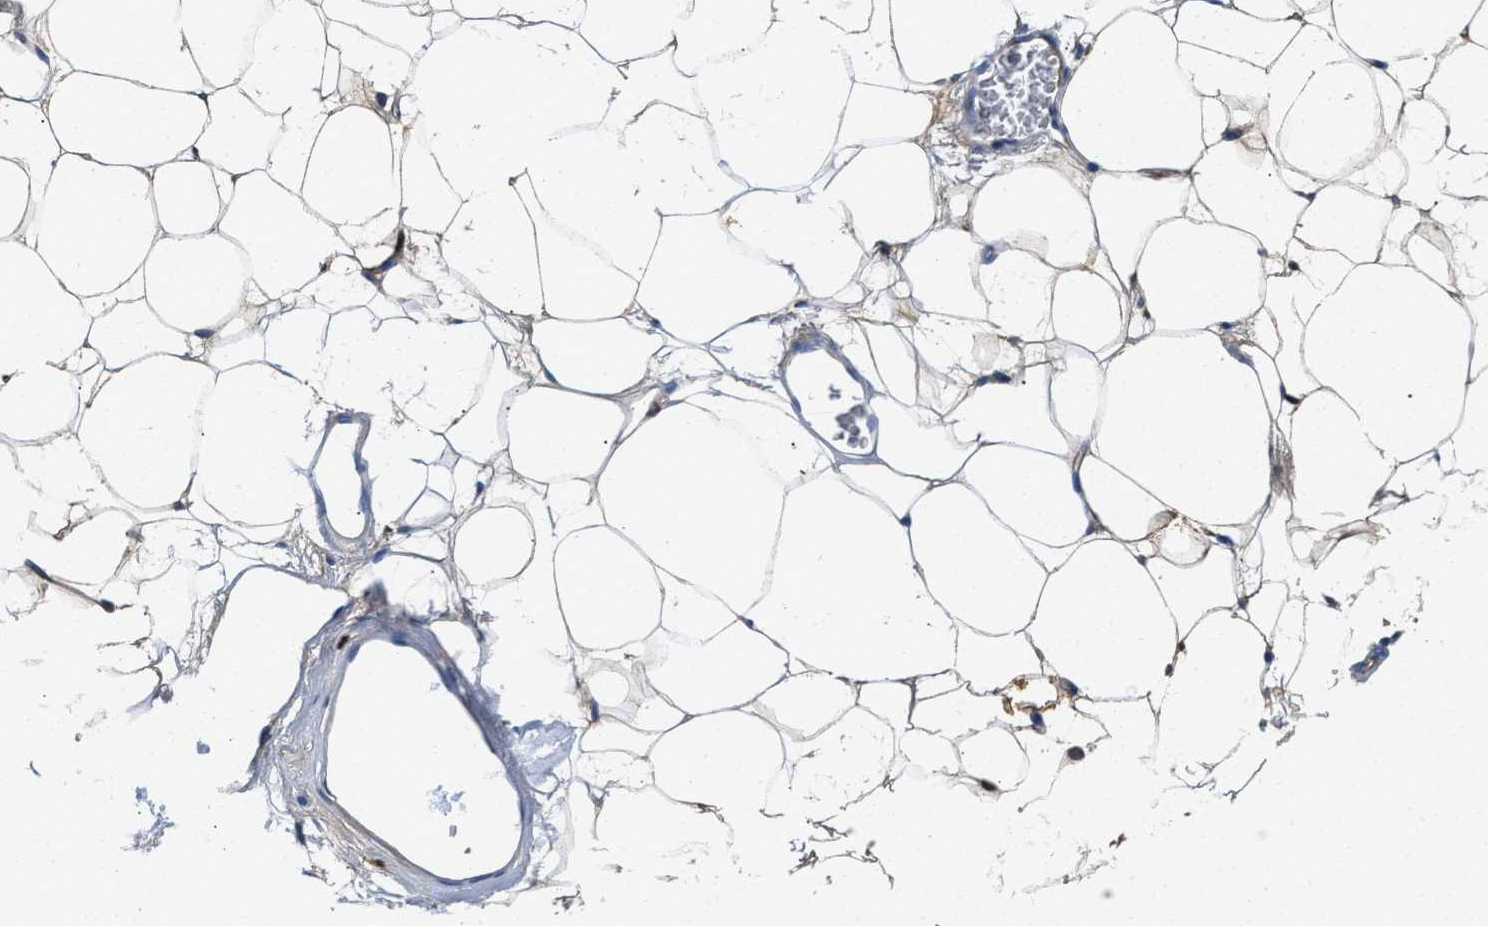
{"staining": {"intensity": "weak", "quantity": "<25%", "location": "cytoplasmic/membranous"}, "tissue": "adipose tissue", "cell_type": "Adipocytes", "image_type": "normal", "snomed": [{"axis": "morphology", "description": "Normal tissue, NOS"}, {"axis": "topography", "description": "Breast"}, {"axis": "topography", "description": "Soft tissue"}], "caption": "Adipocytes are negative for protein expression in unremarkable human adipose tissue. (Immunohistochemistry (ihc), brightfield microscopy, high magnification).", "gene": "GC", "patient": {"sex": "female", "age": 75}}